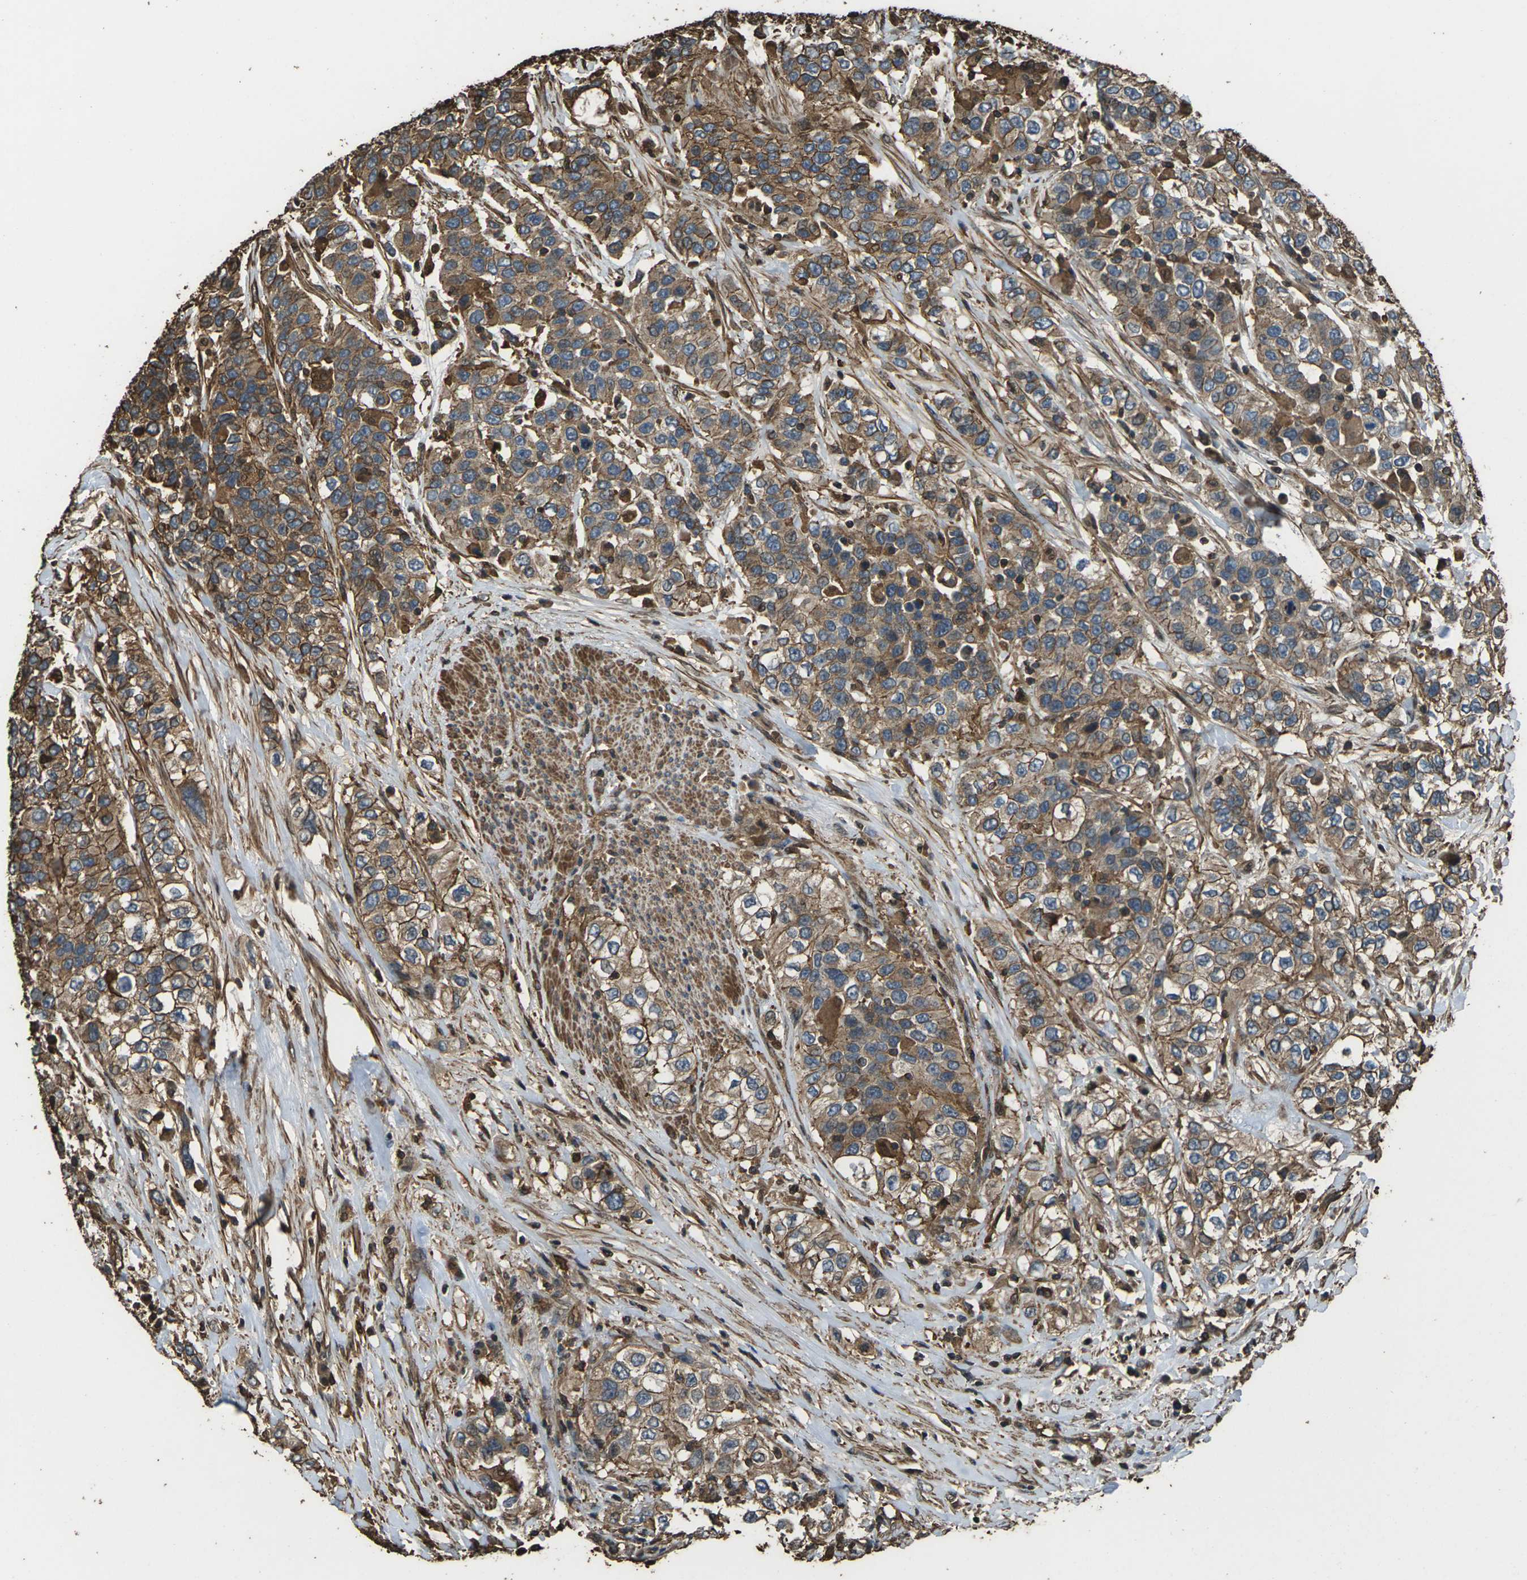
{"staining": {"intensity": "moderate", "quantity": ">75%", "location": "cytoplasmic/membranous"}, "tissue": "urothelial cancer", "cell_type": "Tumor cells", "image_type": "cancer", "snomed": [{"axis": "morphology", "description": "Urothelial carcinoma, High grade"}, {"axis": "topography", "description": "Urinary bladder"}], "caption": "A brown stain highlights moderate cytoplasmic/membranous expression of a protein in human urothelial carcinoma (high-grade) tumor cells. (IHC, brightfield microscopy, high magnification).", "gene": "DHPS", "patient": {"sex": "female", "age": 80}}